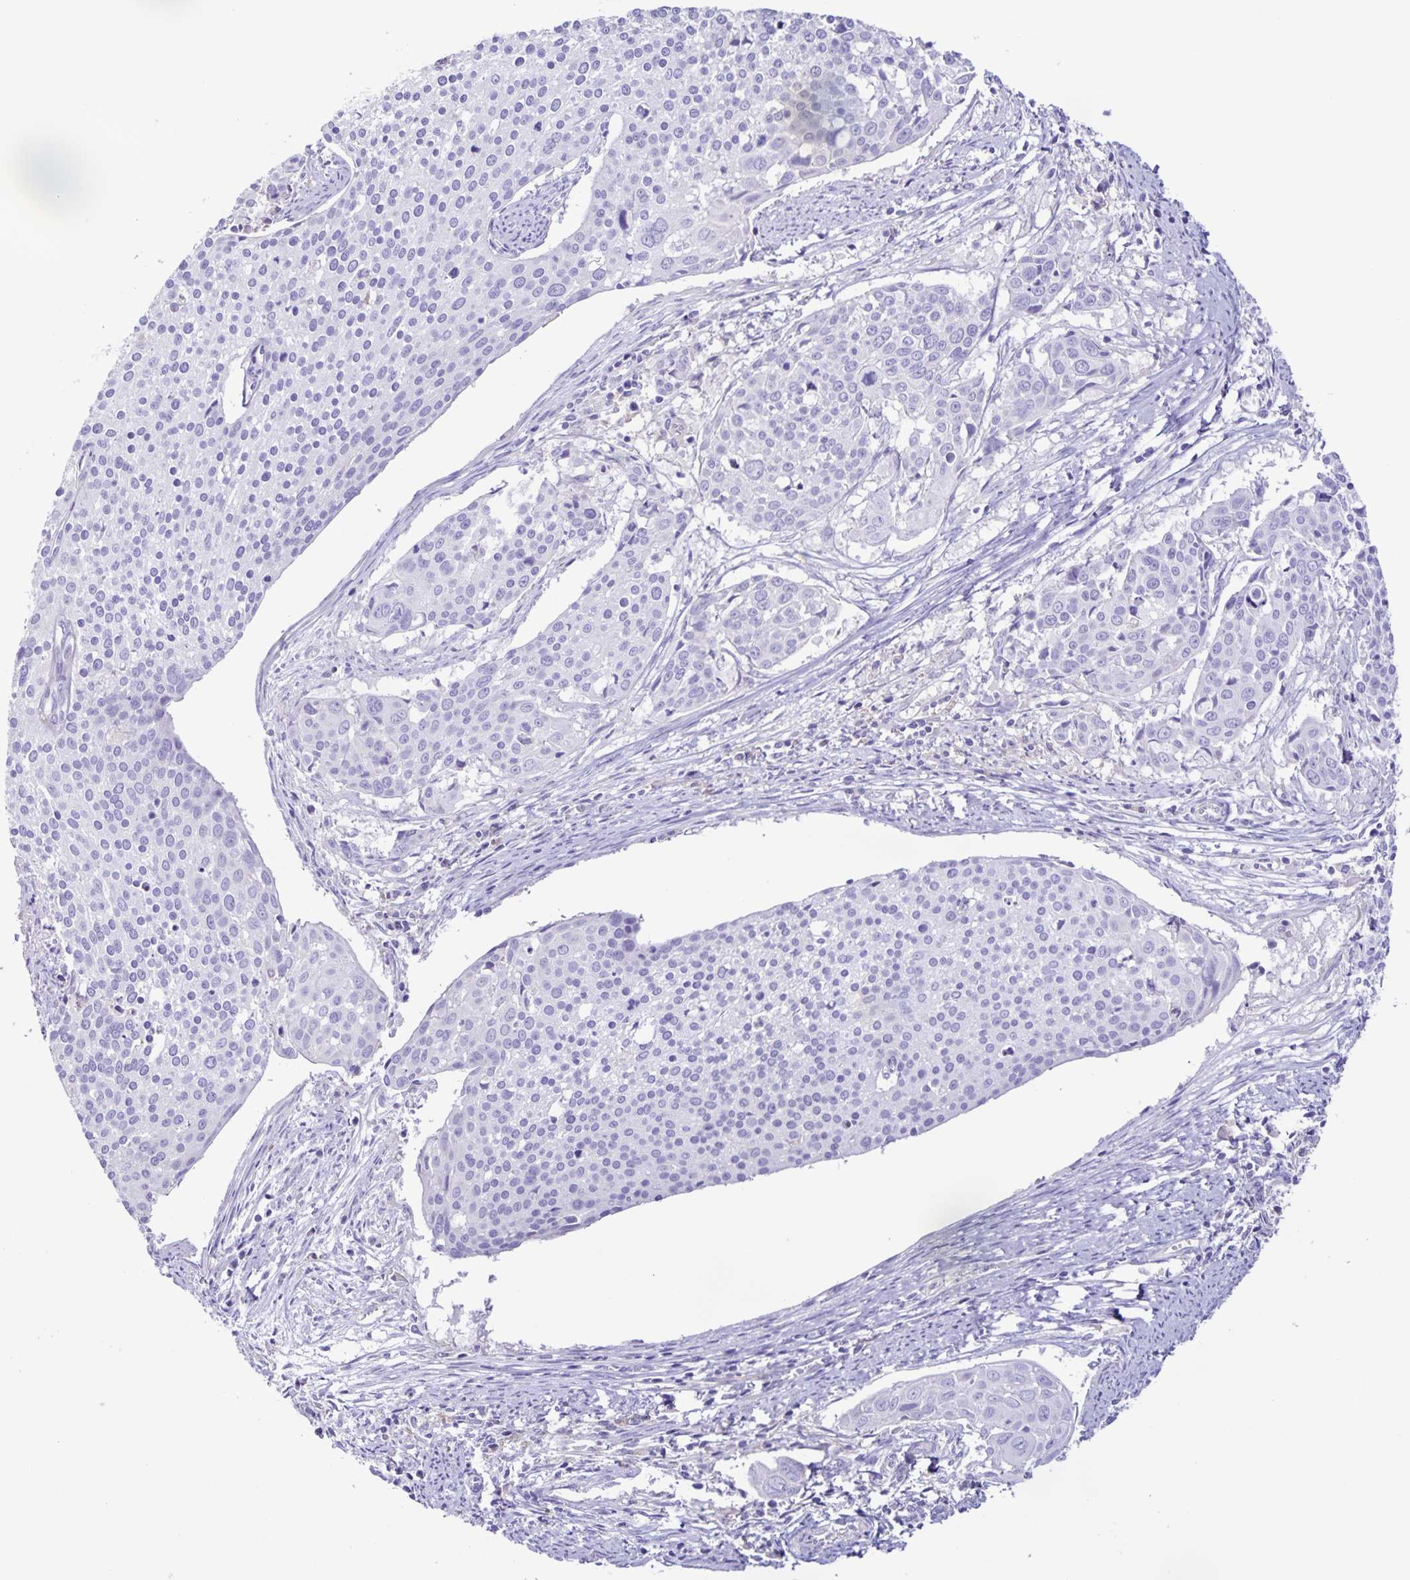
{"staining": {"intensity": "negative", "quantity": "none", "location": "none"}, "tissue": "cervical cancer", "cell_type": "Tumor cells", "image_type": "cancer", "snomed": [{"axis": "morphology", "description": "Squamous cell carcinoma, NOS"}, {"axis": "topography", "description": "Cervix"}], "caption": "Immunohistochemistry (IHC) photomicrograph of human cervical cancer stained for a protein (brown), which exhibits no expression in tumor cells.", "gene": "BOLL", "patient": {"sex": "female", "age": 39}}